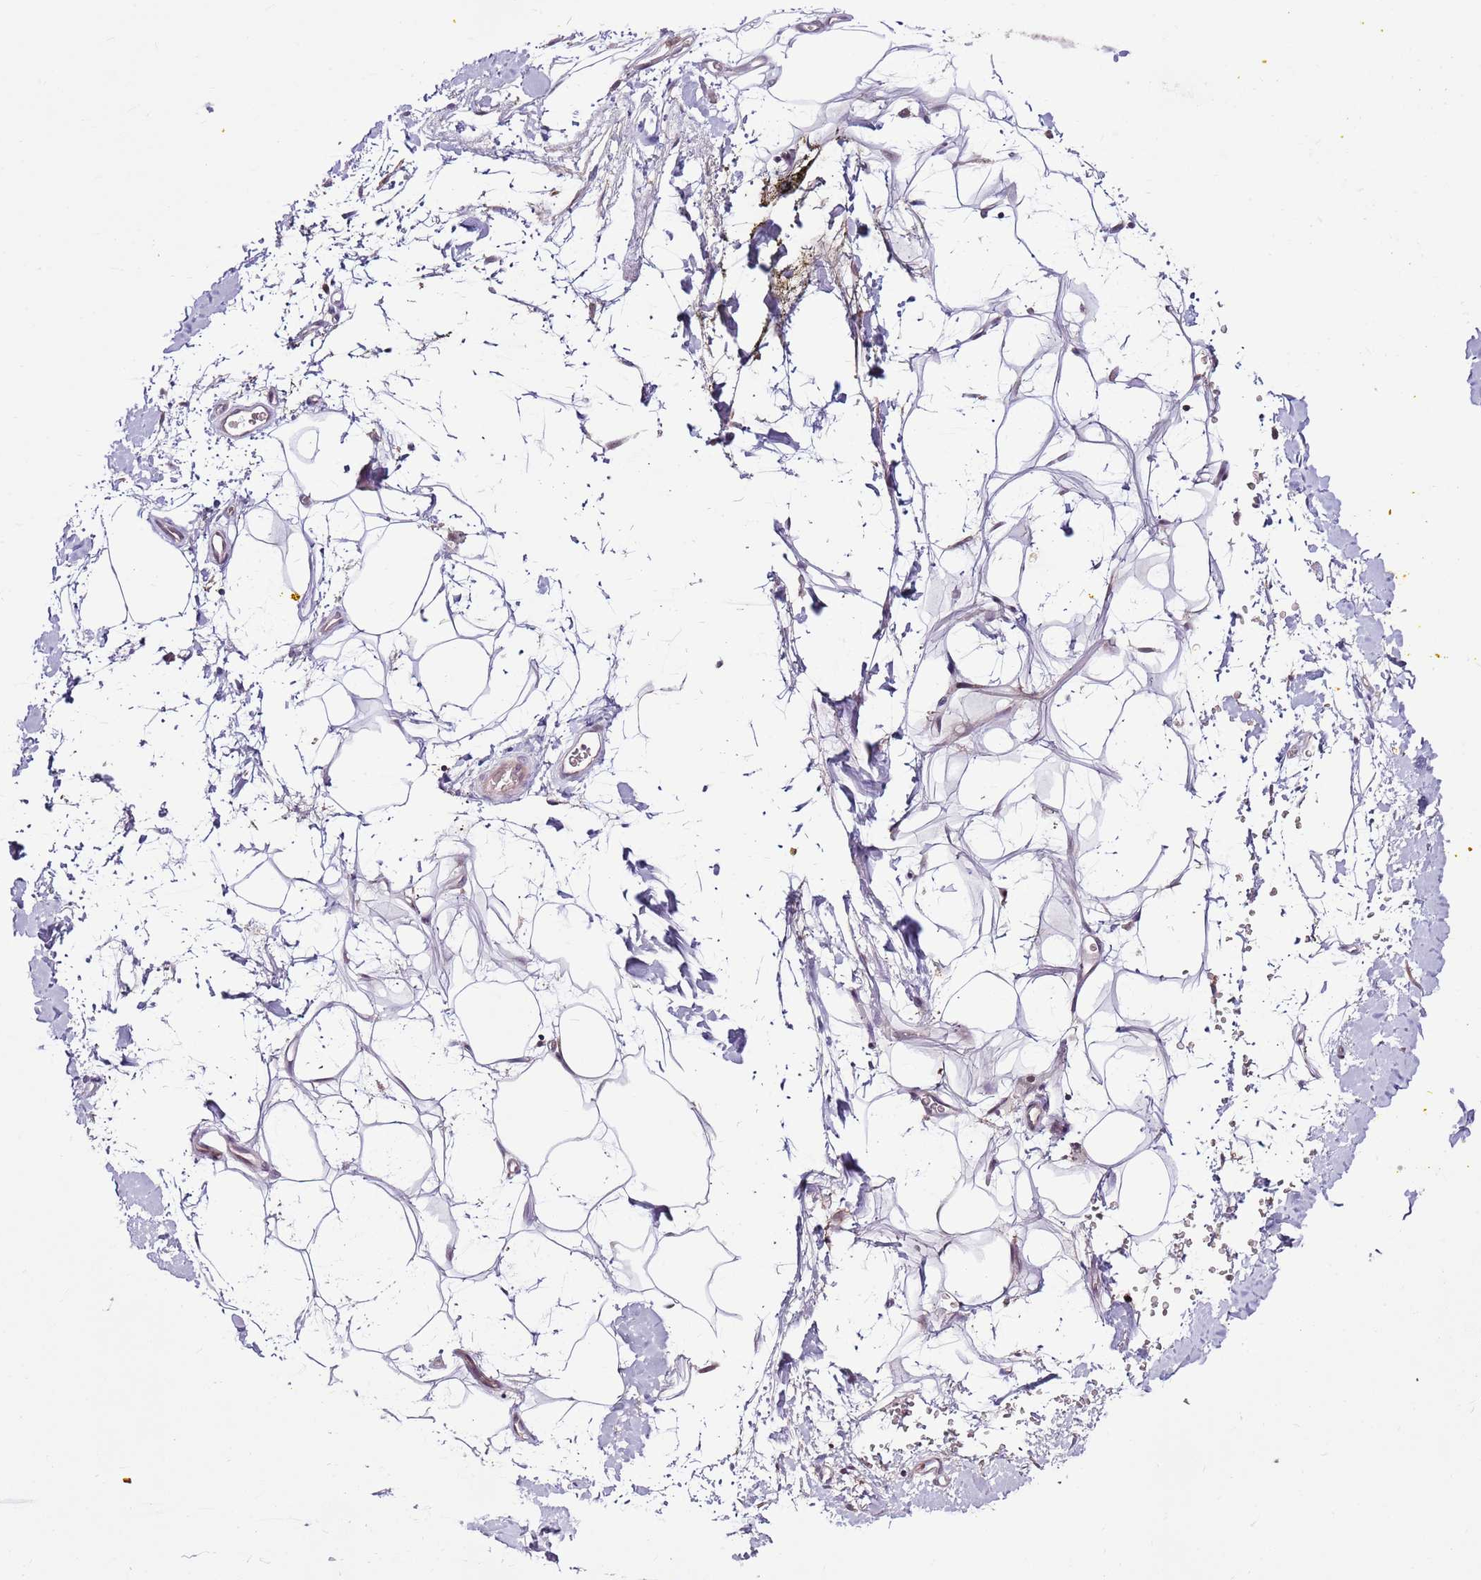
{"staining": {"intensity": "negative", "quantity": "none", "location": "none"}, "tissue": "adipose tissue", "cell_type": "Adipocytes", "image_type": "normal", "snomed": [{"axis": "morphology", "description": "Normal tissue, NOS"}, {"axis": "morphology", "description": "Adenocarcinoma, NOS"}, {"axis": "topography", "description": "Pancreas"}, {"axis": "topography", "description": "Peripheral nerve tissue"}], "caption": "Immunohistochemical staining of unremarkable human adipose tissue displays no significant staining in adipocytes.", "gene": "ZSWIM1", "patient": {"sex": "male", "age": 59}}